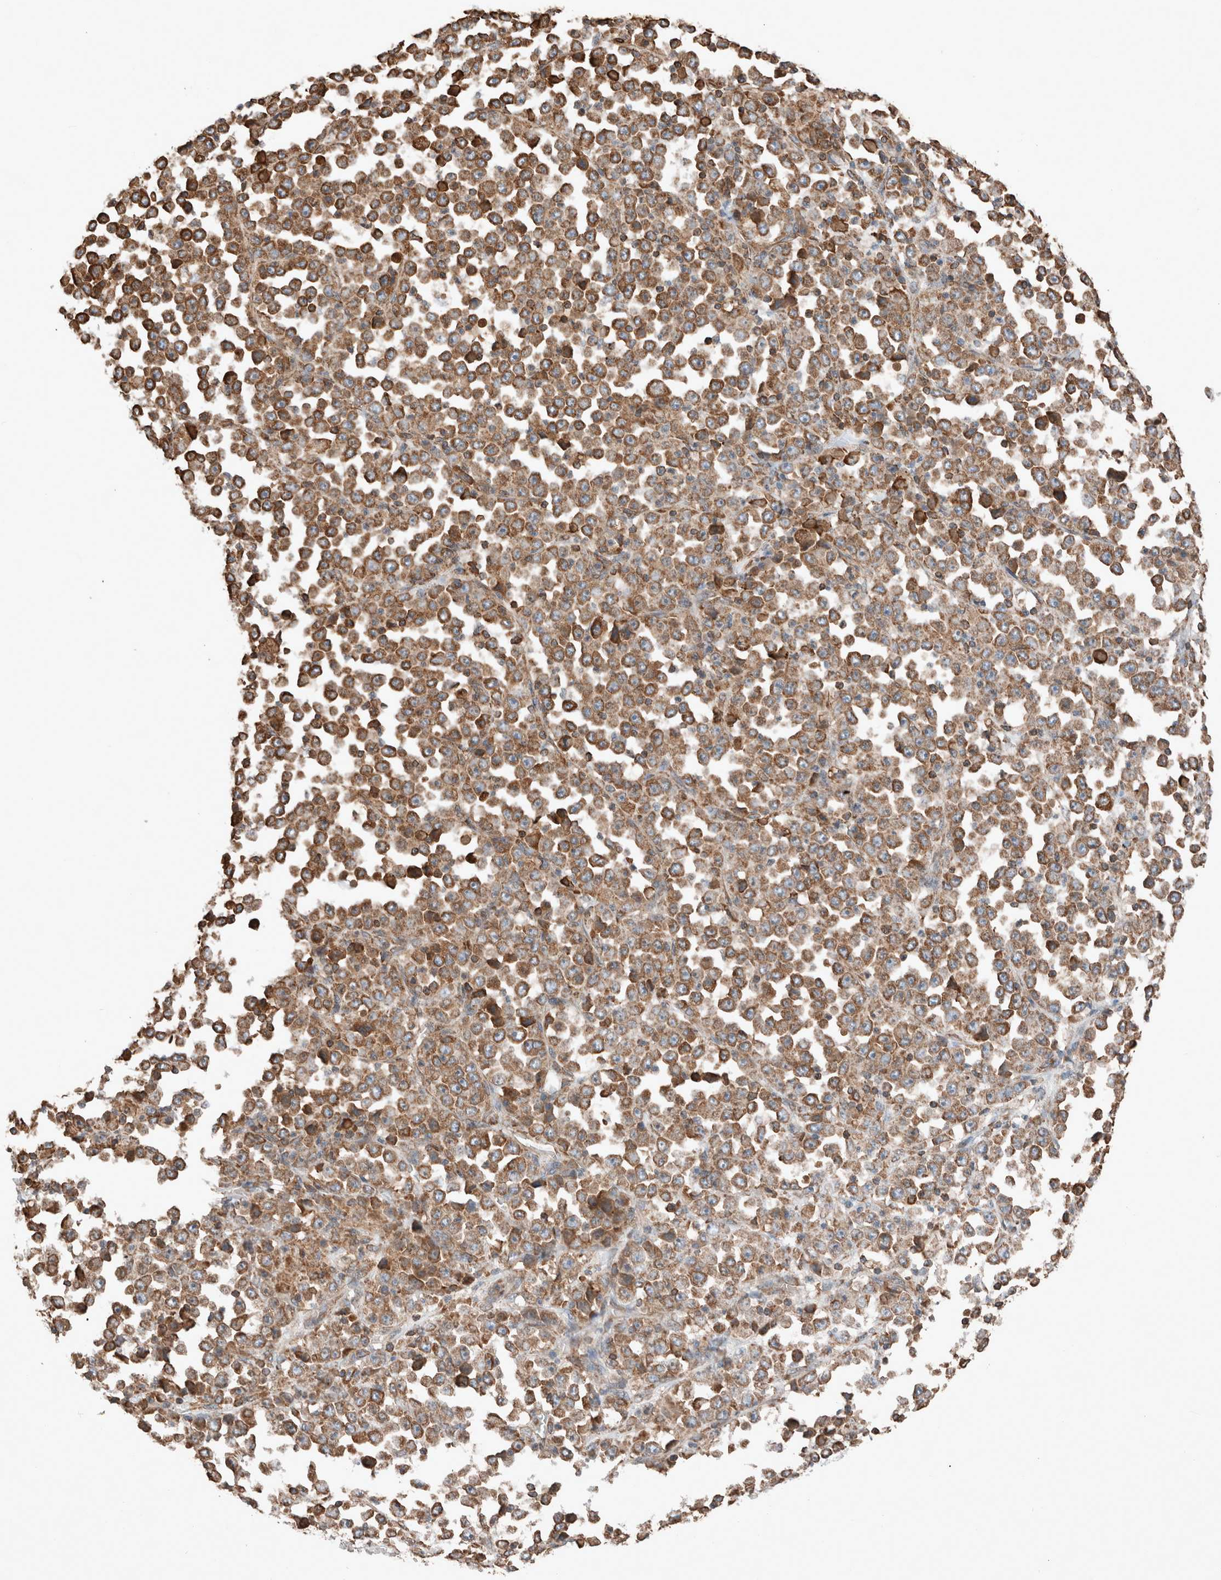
{"staining": {"intensity": "strong", "quantity": ">75%", "location": "cytoplasmic/membranous"}, "tissue": "stomach cancer", "cell_type": "Tumor cells", "image_type": "cancer", "snomed": [{"axis": "morphology", "description": "Normal tissue, NOS"}, {"axis": "morphology", "description": "Adenocarcinoma, NOS"}, {"axis": "topography", "description": "Stomach, upper"}, {"axis": "topography", "description": "Stomach"}], "caption": "Stomach cancer stained with a brown dye demonstrates strong cytoplasmic/membranous positive staining in about >75% of tumor cells.", "gene": "ERAP2", "patient": {"sex": "male", "age": 59}}